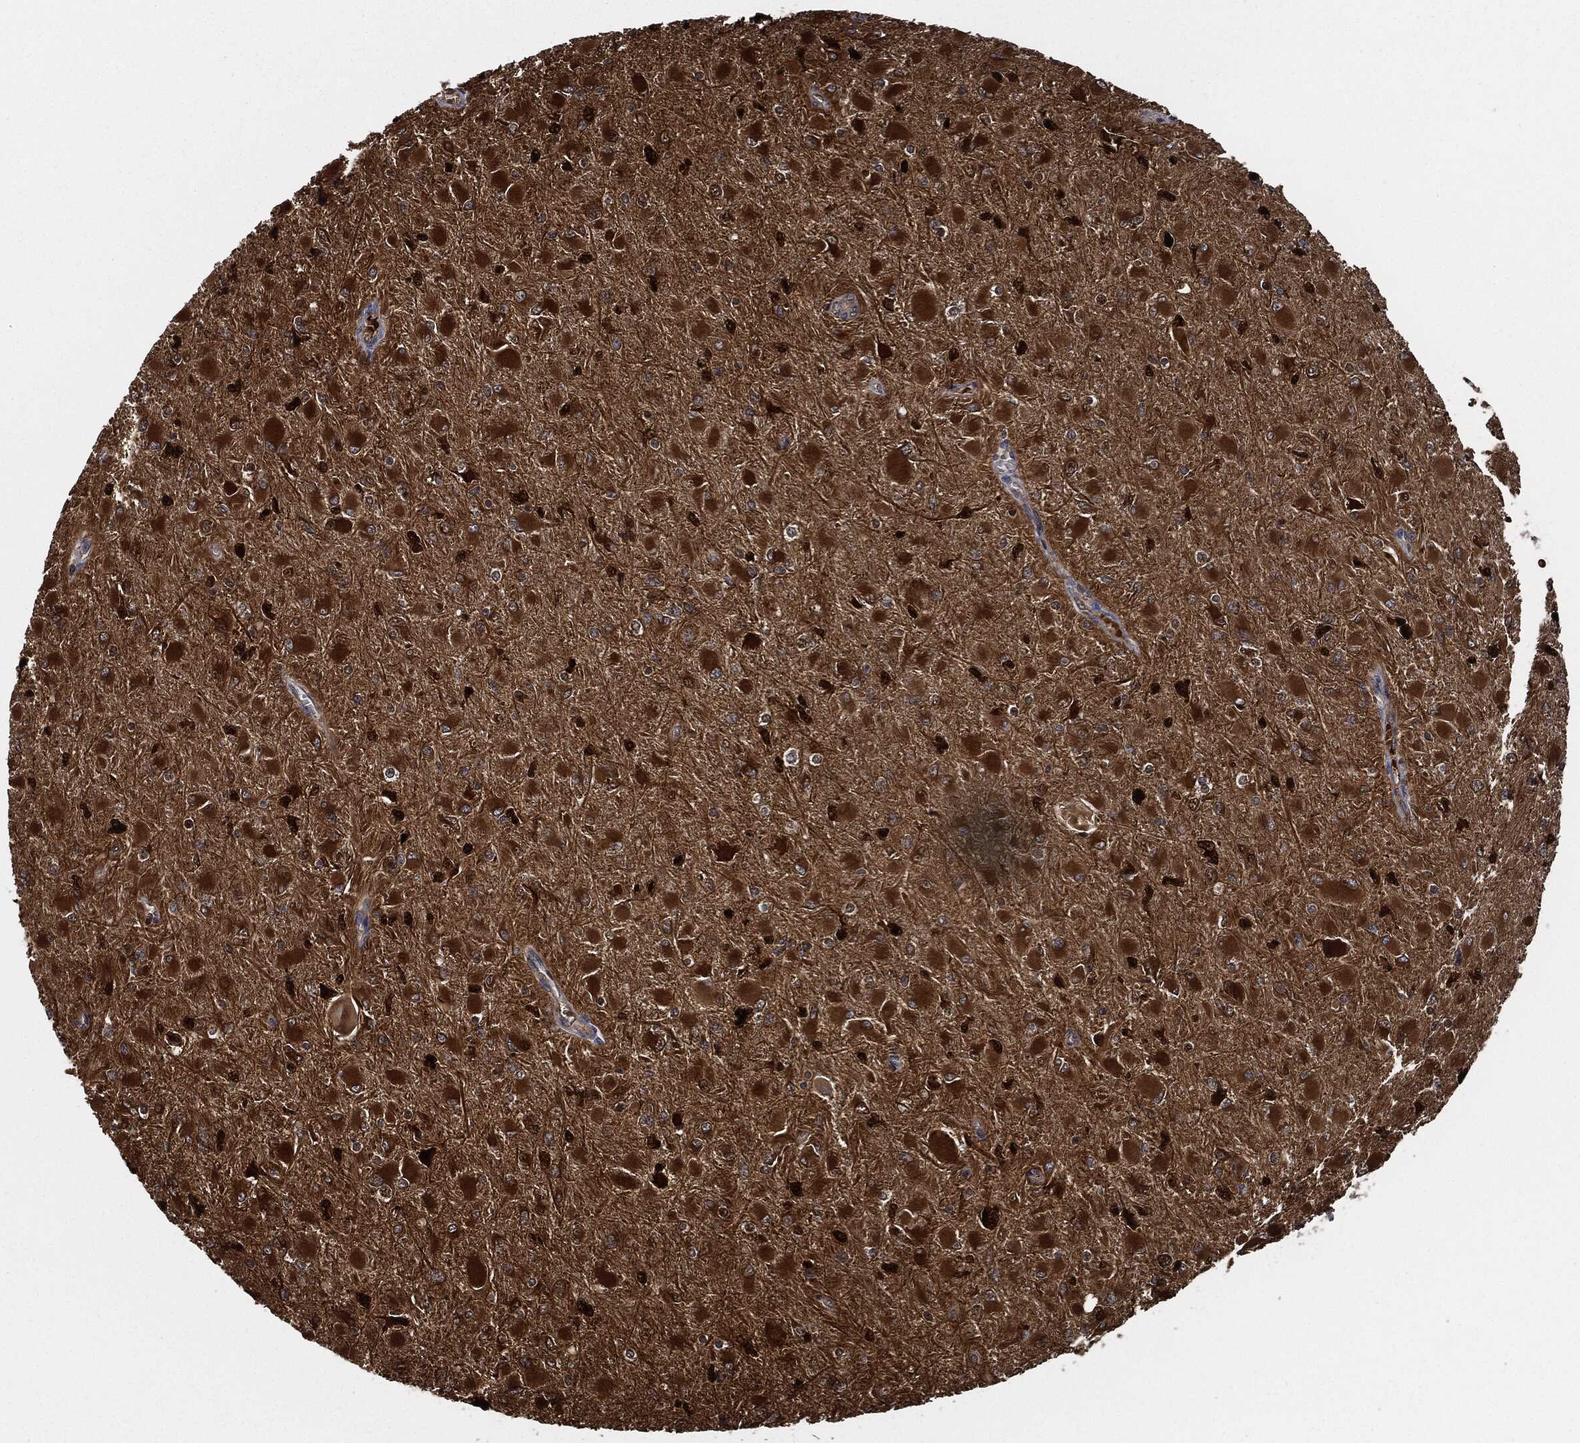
{"staining": {"intensity": "strong", "quantity": ">75%", "location": "cytoplasmic/membranous"}, "tissue": "glioma", "cell_type": "Tumor cells", "image_type": "cancer", "snomed": [{"axis": "morphology", "description": "Glioma, malignant, High grade"}, {"axis": "topography", "description": "Cerebral cortex"}], "caption": "Protein staining by immunohistochemistry demonstrates strong cytoplasmic/membranous positivity in approximately >75% of tumor cells in high-grade glioma (malignant).", "gene": "PRDX2", "patient": {"sex": "female", "age": 36}}